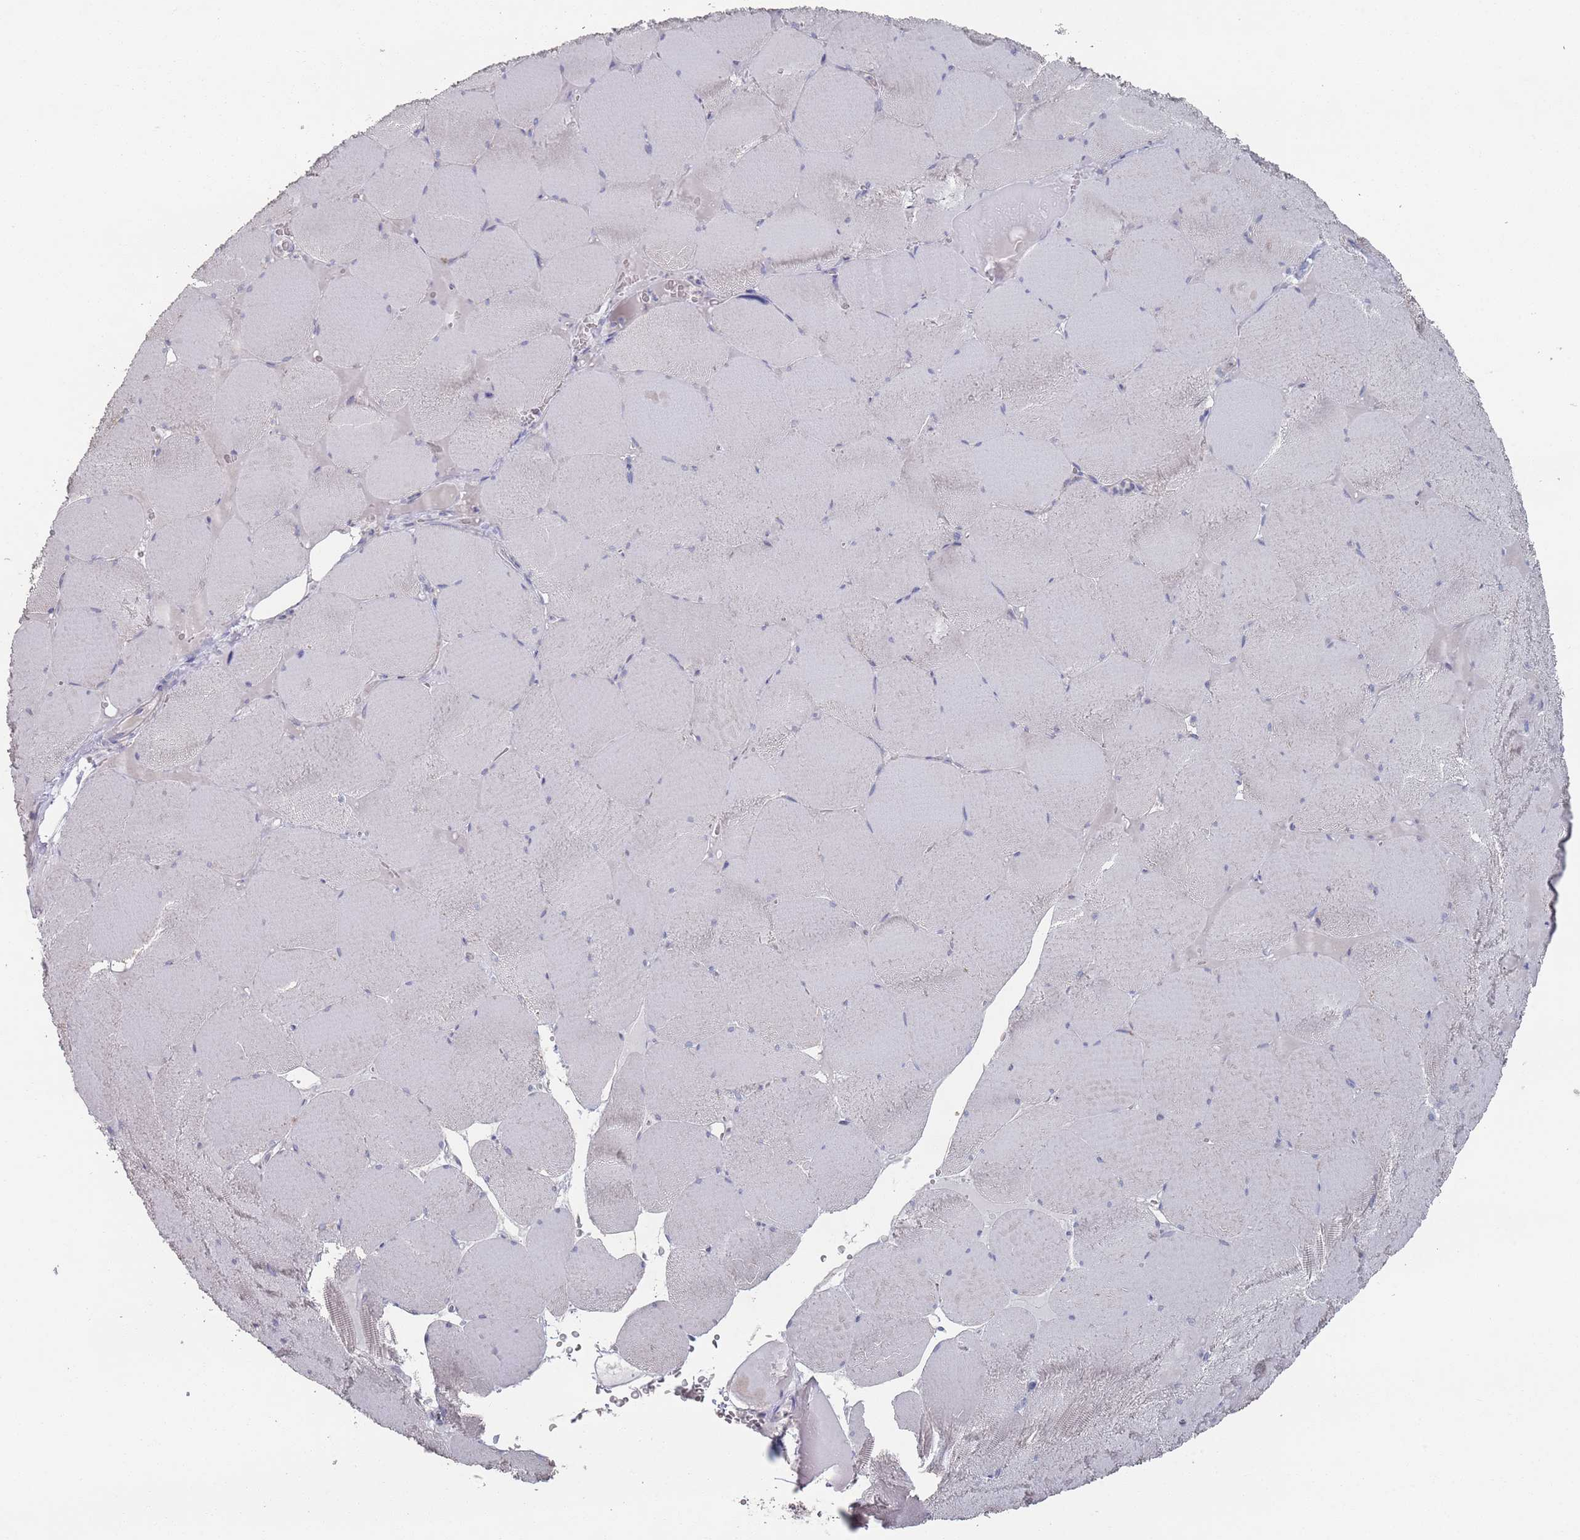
{"staining": {"intensity": "negative", "quantity": "none", "location": "none"}, "tissue": "skeletal muscle", "cell_type": "Myocytes", "image_type": "normal", "snomed": [{"axis": "morphology", "description": "Normal tissue, NOS"}, {"axis": "topography", "description": "Skeletal muscle"}, {"axis": "topography", "description": "Head-Neck"}], "caption": "High power microscopy image of an IHC photomicrograph of unremarkable skeletal muscle, revealing no significant positivity in myocytes. Nuclei are stained in blue.", "gene": "PROM2", "patient": {"sex": "male", "age": 66}}